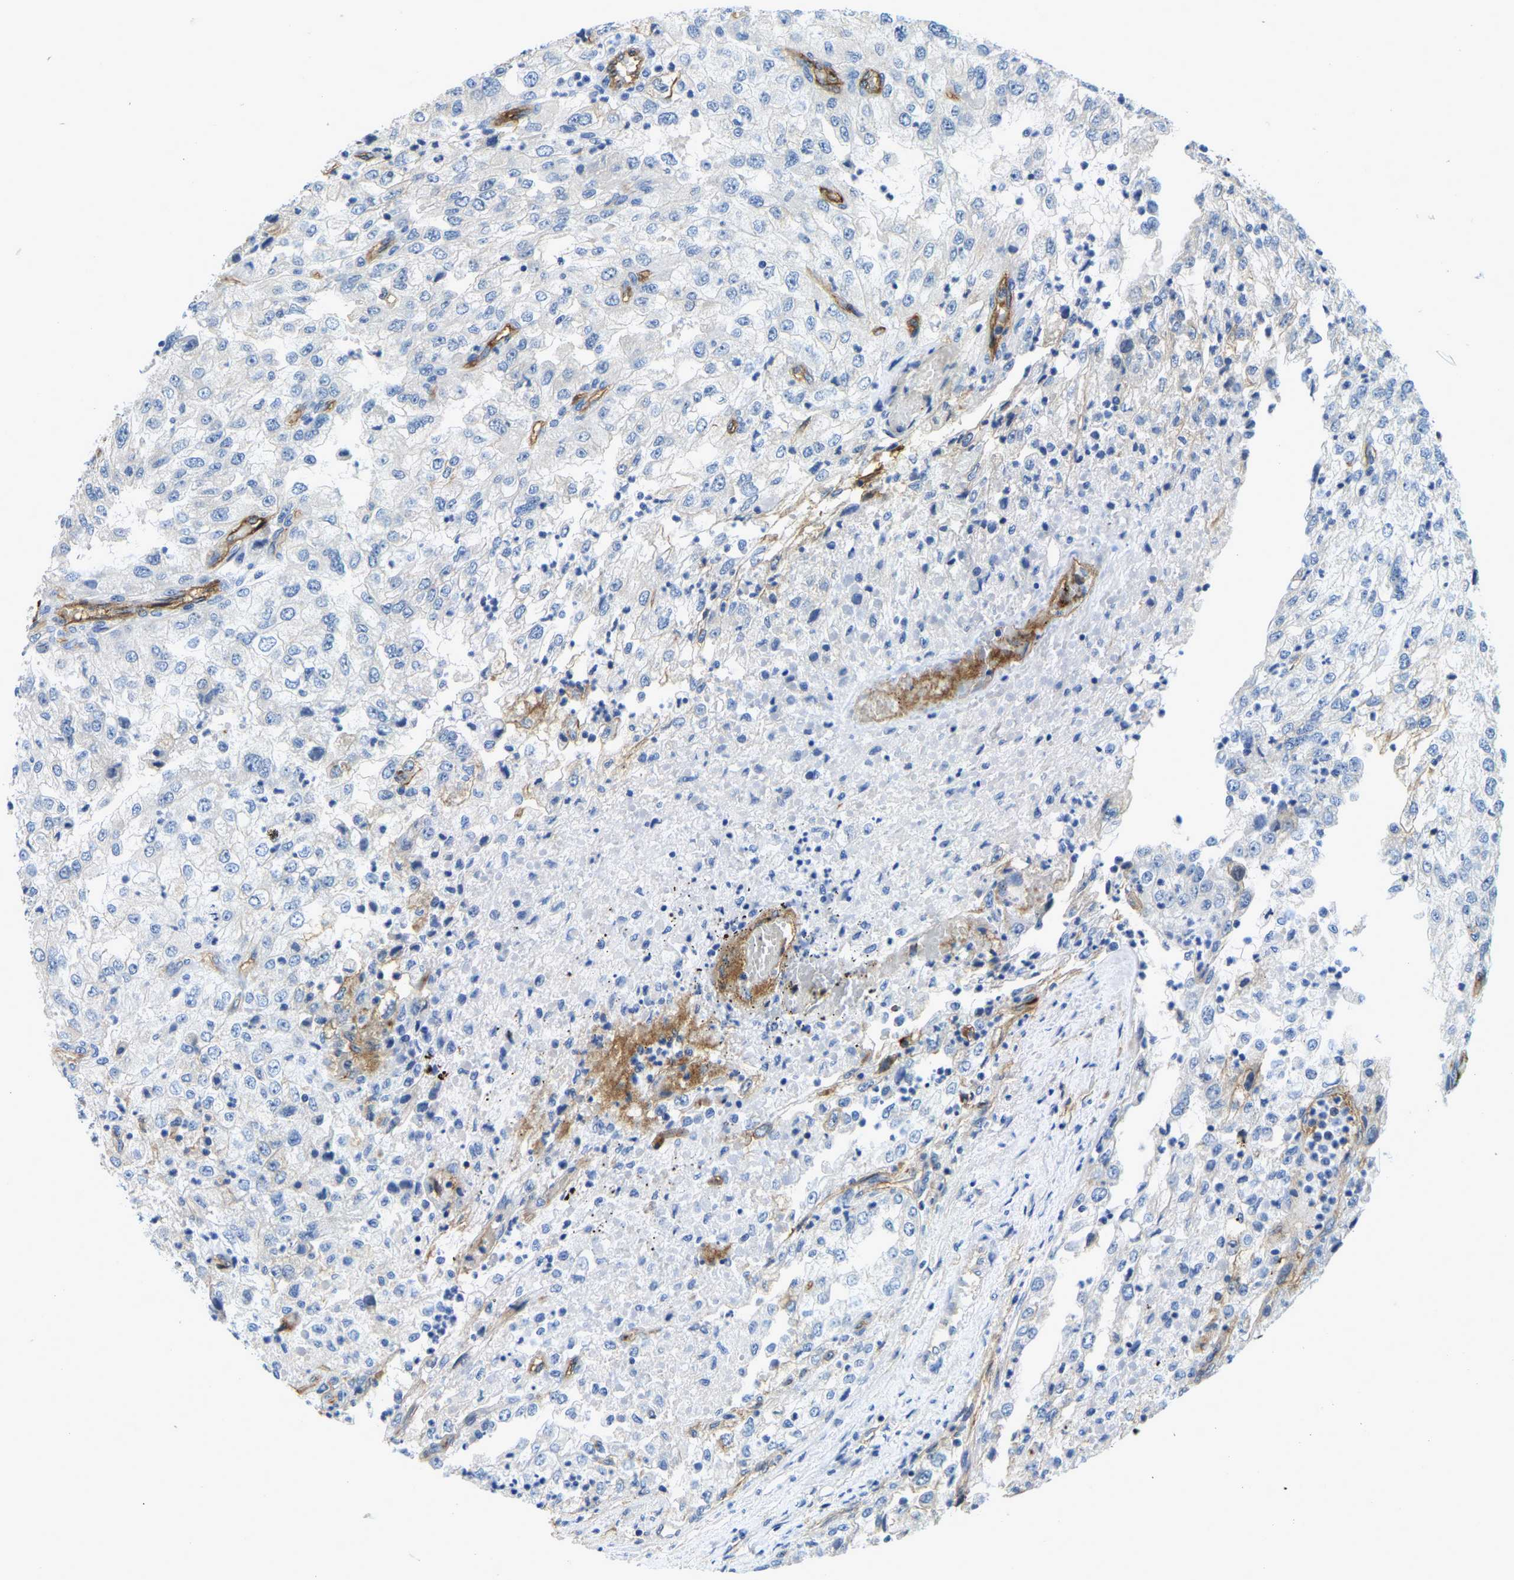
{"staining": {"intensity": "negative", "quantity": "none", "location": "none"}, "tissue": "renal cancer", "cell_type": "Tumor cells", "image_type": "cancer", "snomed": [{"axis": "morphology", "description": "Adenocarcinoma, NOS"}, {"axis": "topography", "description": "Kidney"}], "caption": "This is an immunohistochemistry photomicrograph of adenocarcinoma (renal). There is no staining in tumor cells.", "gene": "ITGA2", "patient": {"sex": "female", "age": 54}}